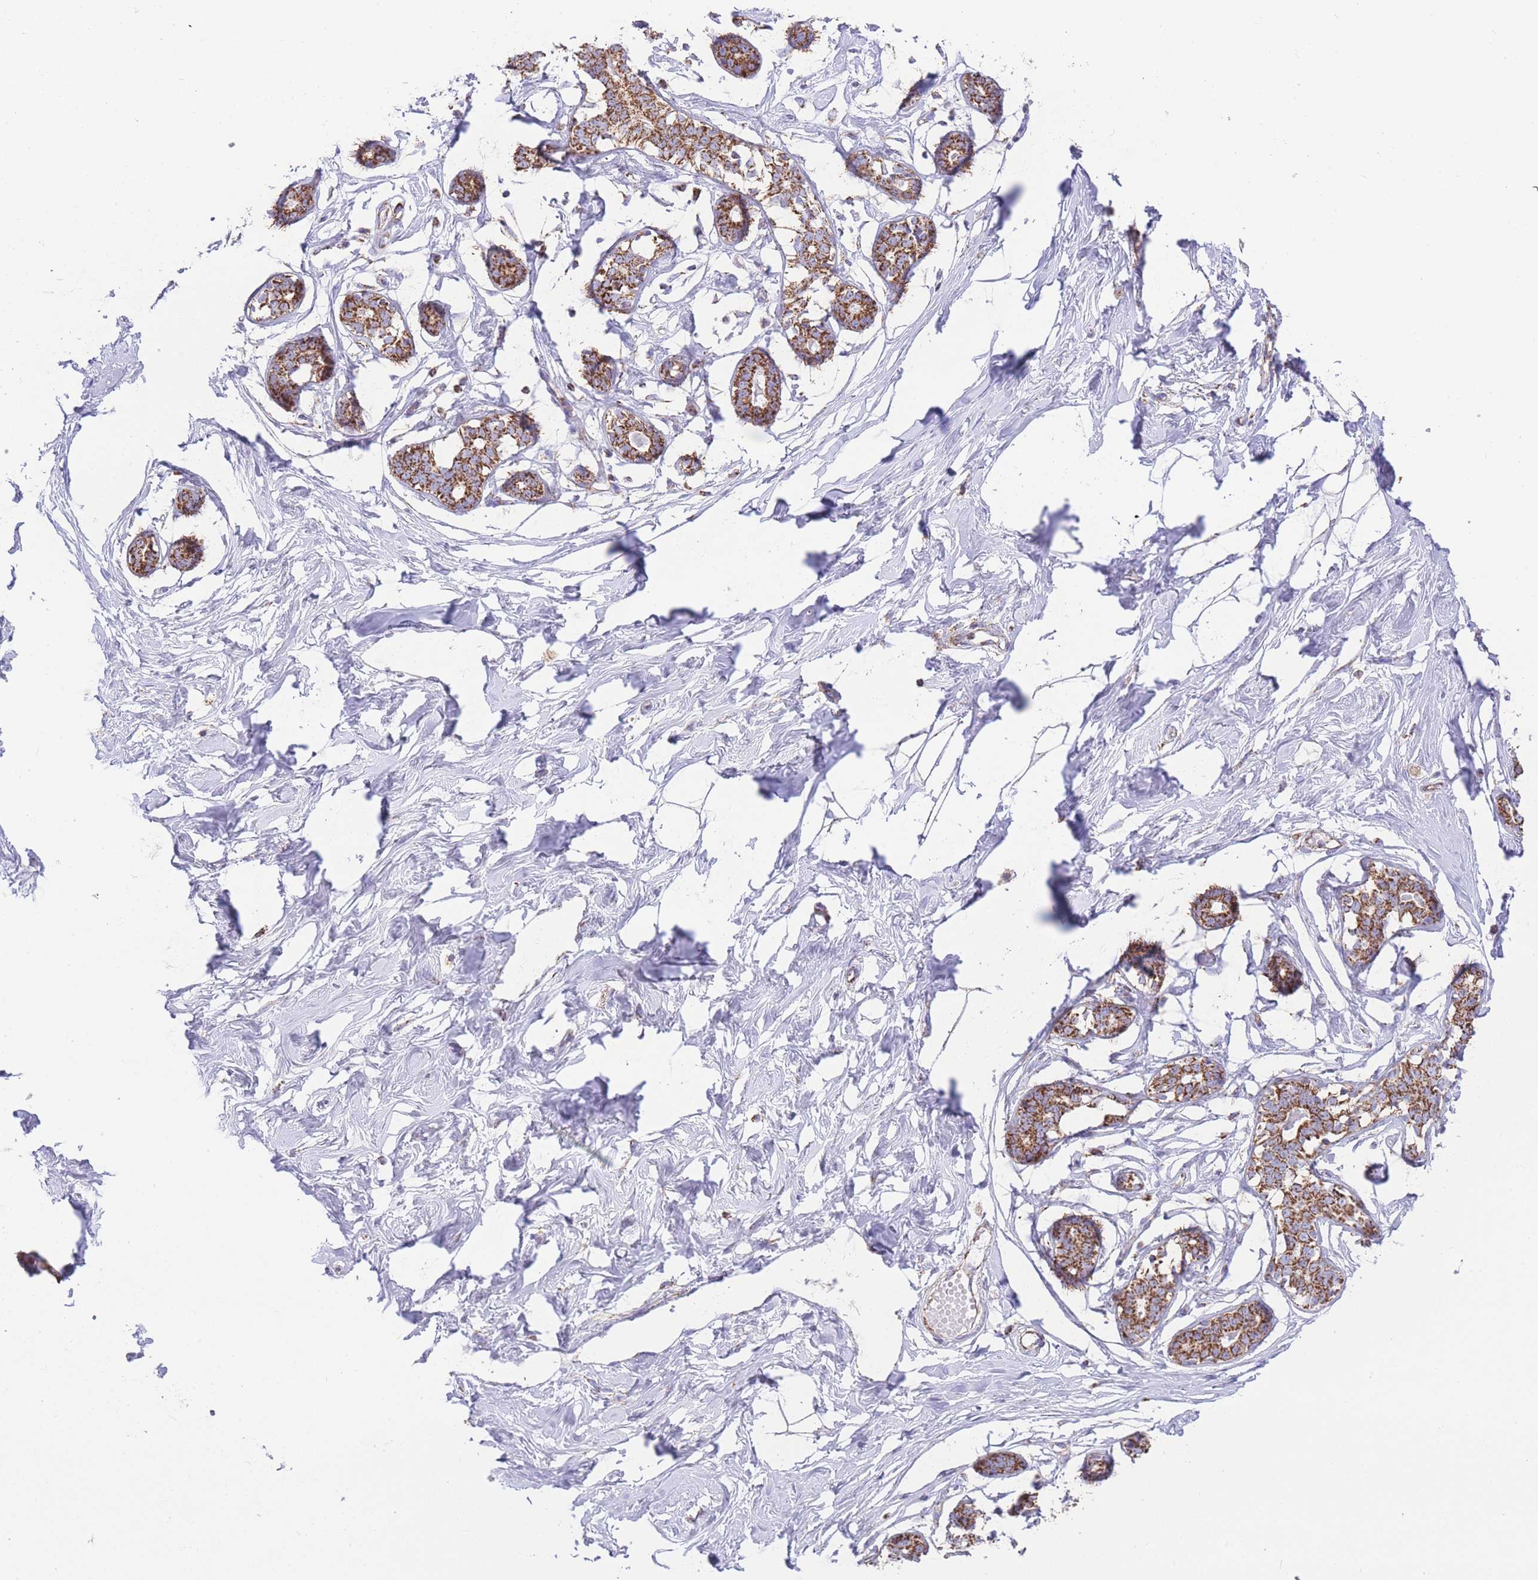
{"staining": {"intensity": "moderate", "quantity": "25%-75%", "location": "cytoplasmic/membranous"}, "tissue": "breast", "cell_type": "Adipocytes", "image_type": "normal", "snomed": [{"axis": "morphology", "description": "Normal tissue, NOS"}, {"axis": "morphology", "description": "Adenoma, NOS"}, {"axis": "topography", "description": "Breast"}], "caption": "A medium amount of moderate cytoplasmic/membranous expression is appreciated in approximately 25%-75% of adipocytes in benign breast.", "gene": "GSTM1", "patient": {"sex": "female", "age": 23}}